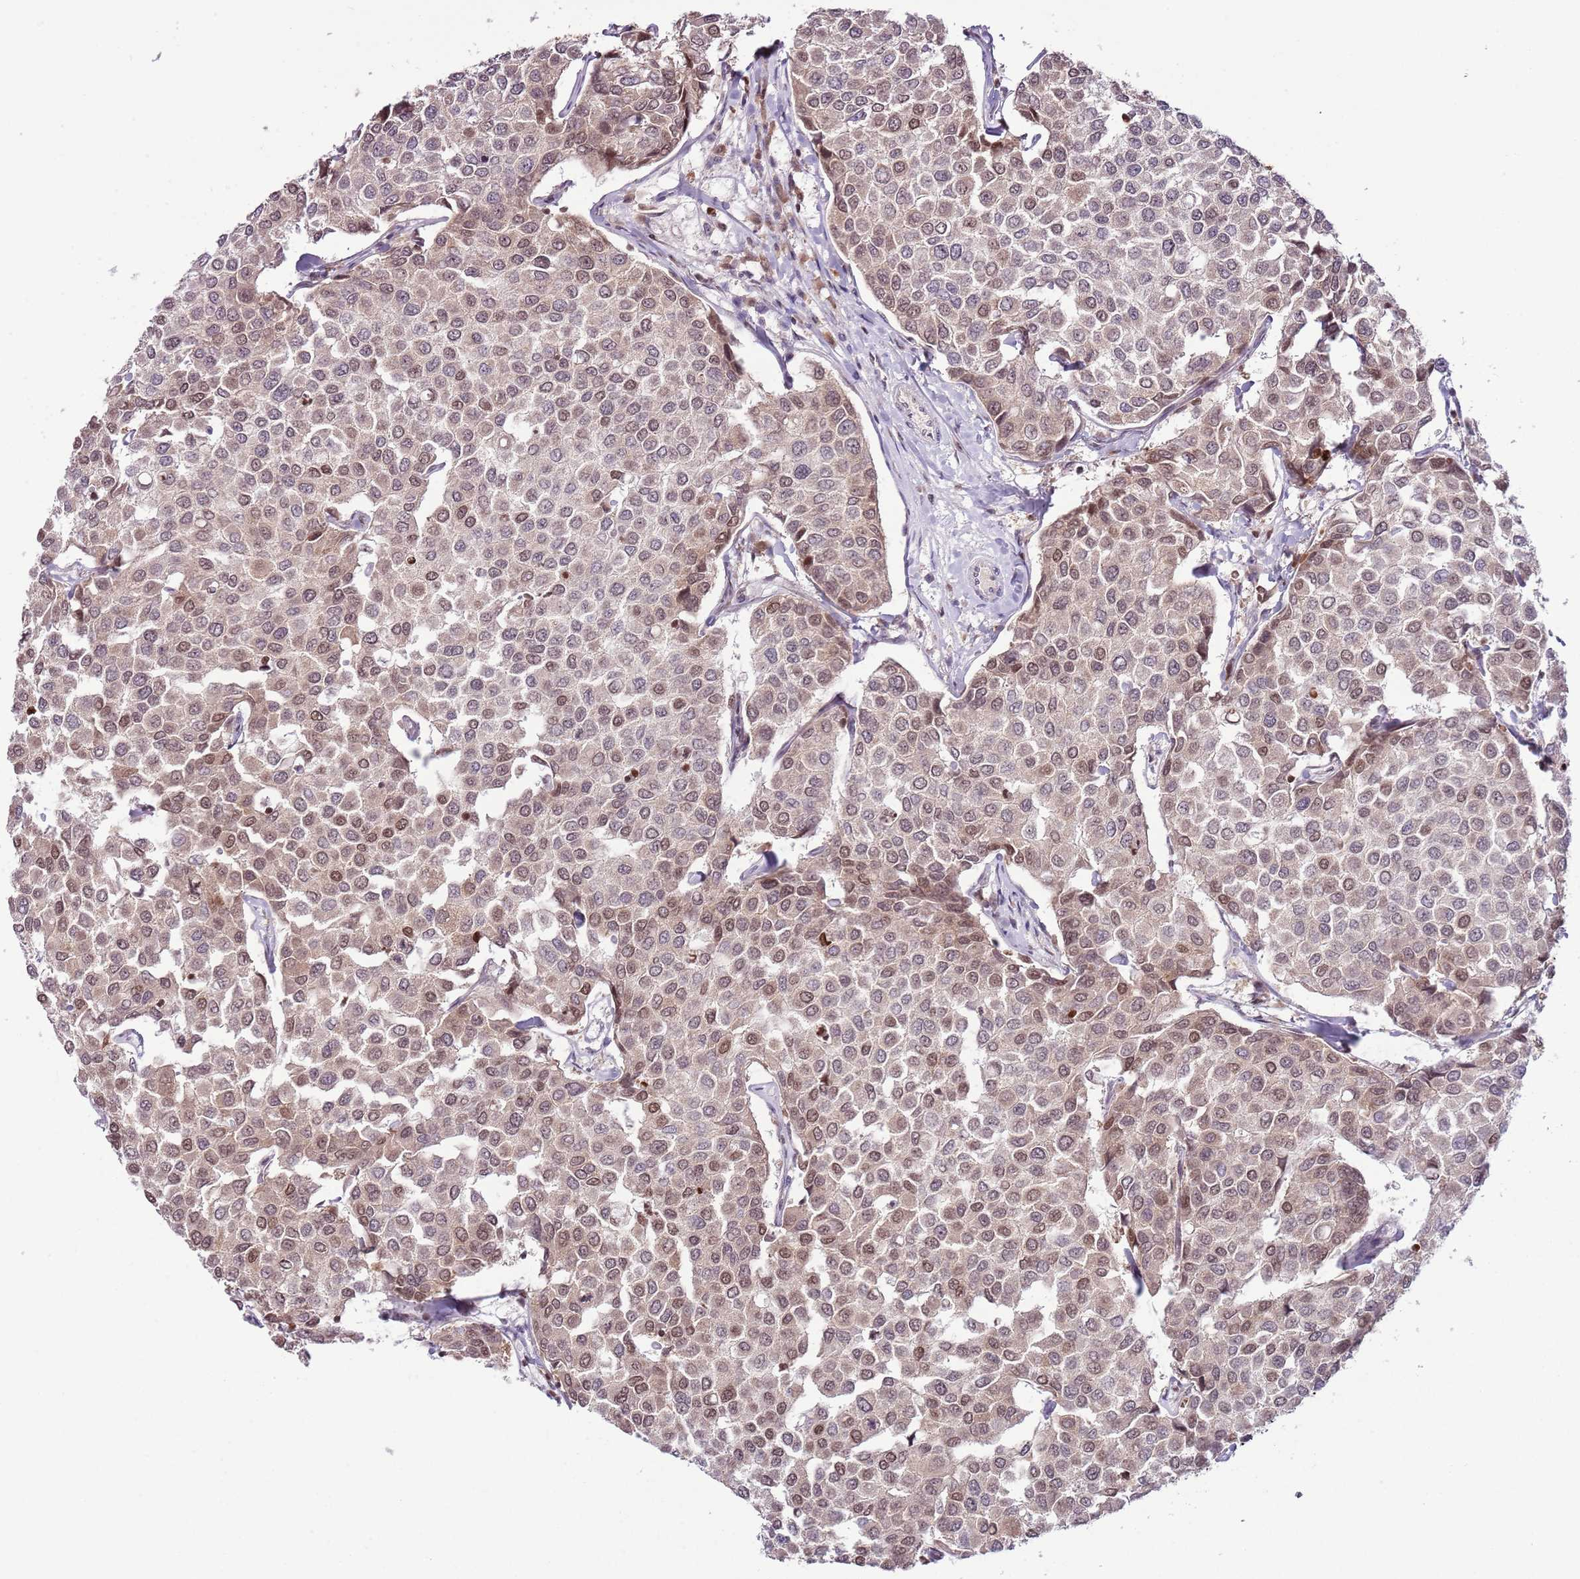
{"staining": {"intensity": "moderate", "quantity": "25%-75%", "location": "nuclear"}, "tissue": "breast cancer", "cell_type": "Tumor cells", "image_type": "cancer", "snomed": [{"axis": "morphology", "description": "Duct carcinoma"}, {"axis": "topography", "description": "Breast"}], "caption": "Human breast cancer (intraductal carcinoma) stained for a protein (brown) shows moderate nuclear positive positivity in approximately 25%-75% of tumor cells.", "gene": "SELENOH", "patient": {"sex": "female", "age": 55}}